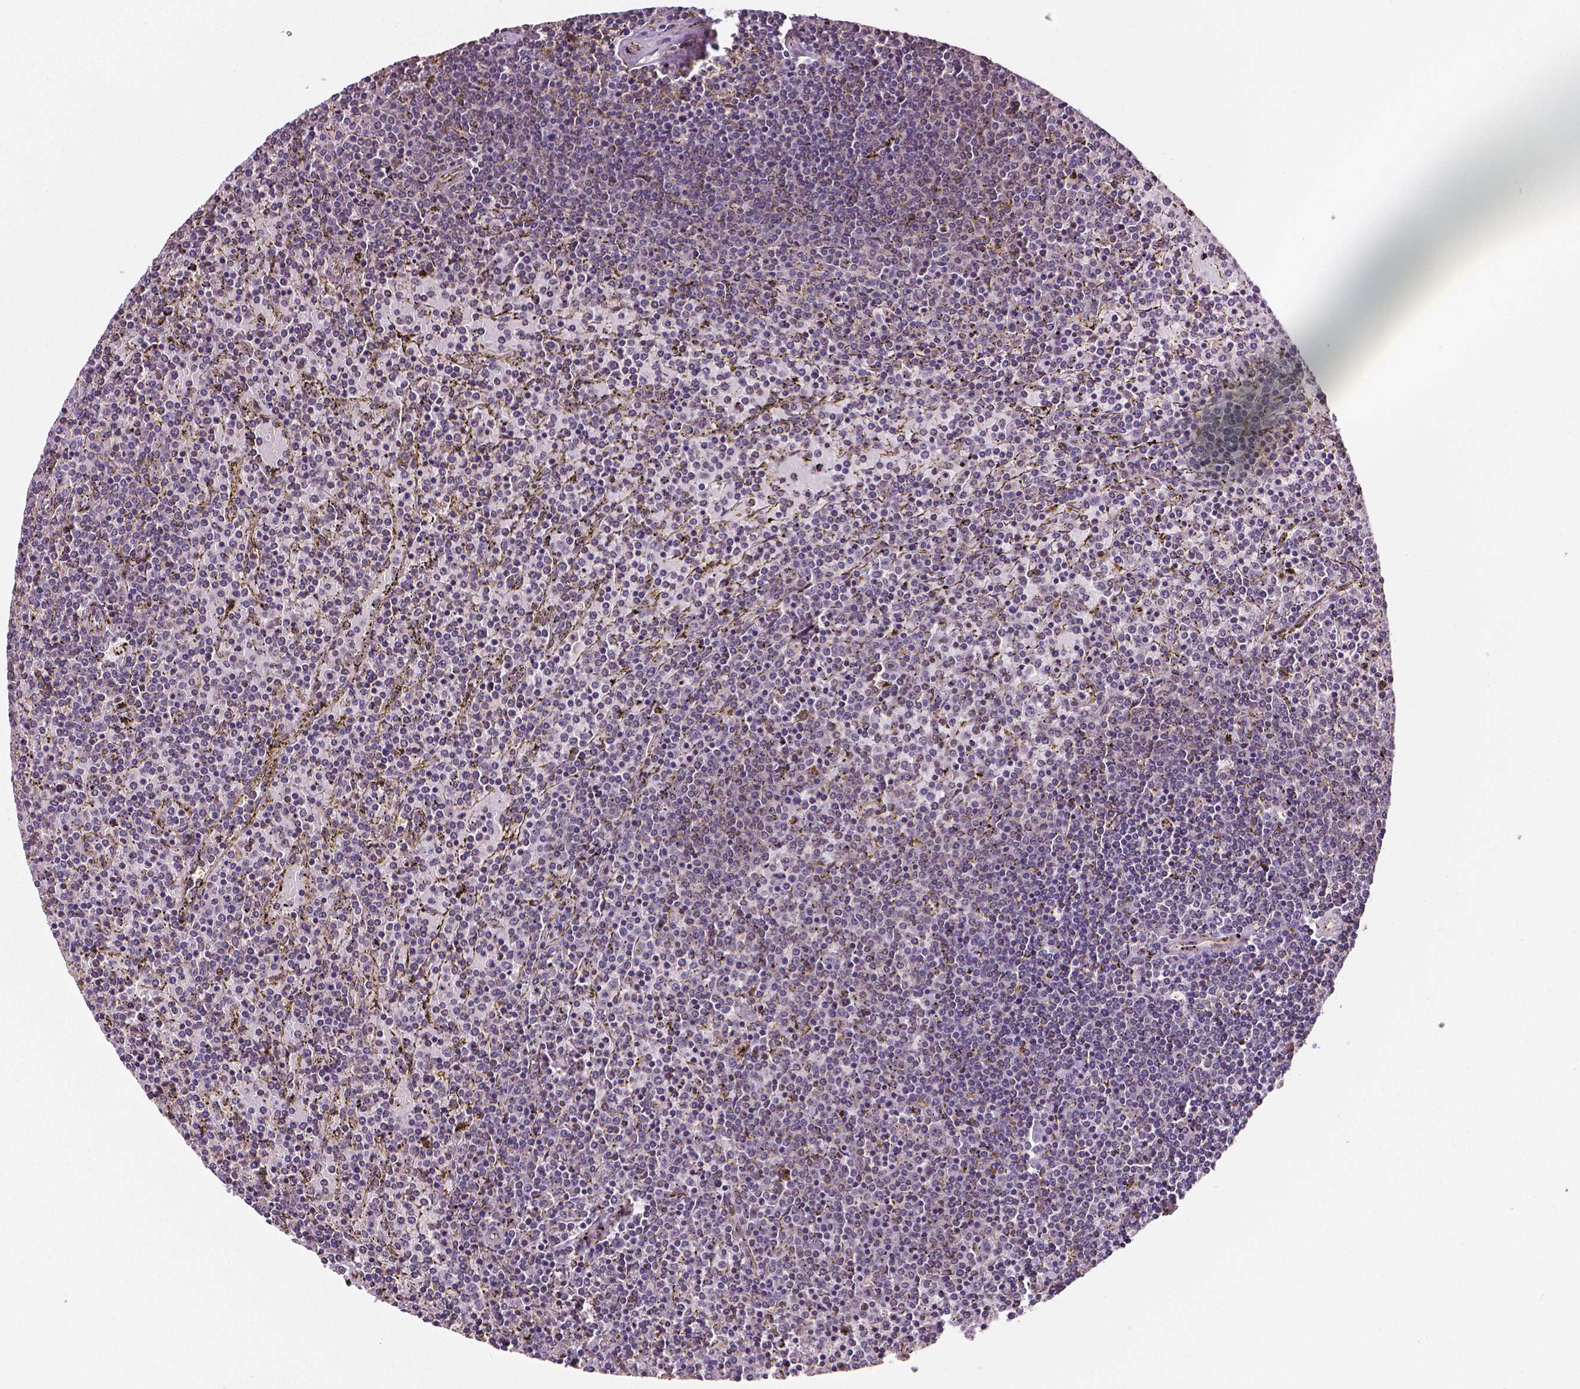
{"staining": {"intensity": "negative", "quantity": "none", "location": "none"}, "tissue": "lymphoma", "cell_type": "Tumor cells", "image_type": "cancer", "snomed": [{"axis": "morphology", "description": "Malignant lymphoma, non-Hodgkin's type, Low grade"}, {"axis": "topography", "description": "Spleen"}], "caption": "Tumor cells show no significant protein staining in low-grade malignant lymphoma, non-Hodgkin's type.", "gene": "STAT3", "patient": {"sex": "female", "age": 77}}